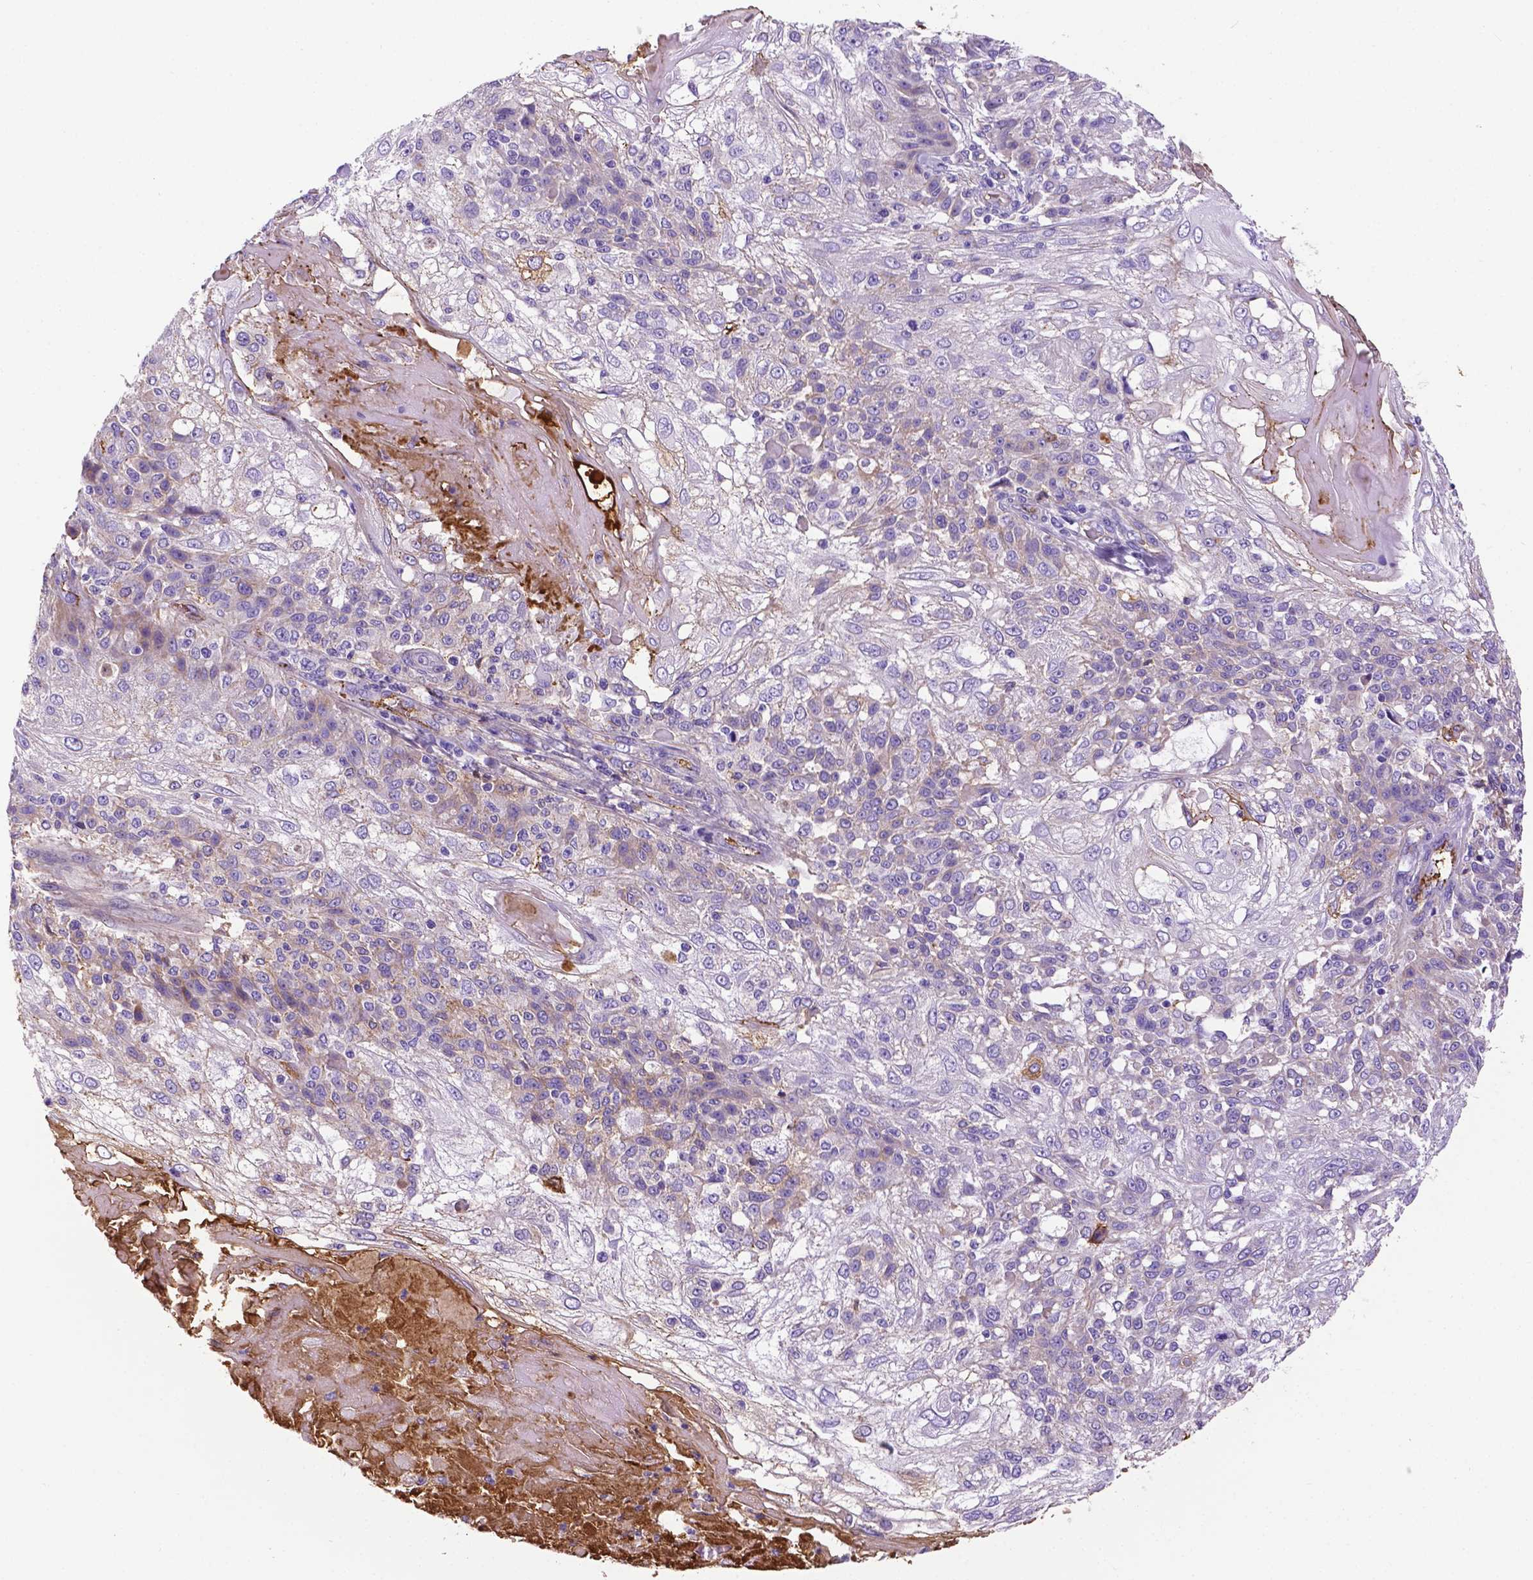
{"staining": {"intensity": "weak", "quantity": "<25%", "location": "cytoplasmic/membranous"}, "tissue": "skin cancer", "cell_type": "Tumor cells", "image_type": "cancer", "snomed": [{"axis": "morphology", "description": "Normal tissue, NOS"}, {"axis": "morphology", "description": "Squamous cell carcinoma, NOS"}, {"axis": "topography", "description": "Skin"}], "caption": "DAB (3,3'-diaminobenzidine) immunohistochemical staining of squamous cell carcinoma (skin) exhibits no significant positivity in tumor cells.", "gene": "APOE", "patient": {"sex": "female", "age": 83}}